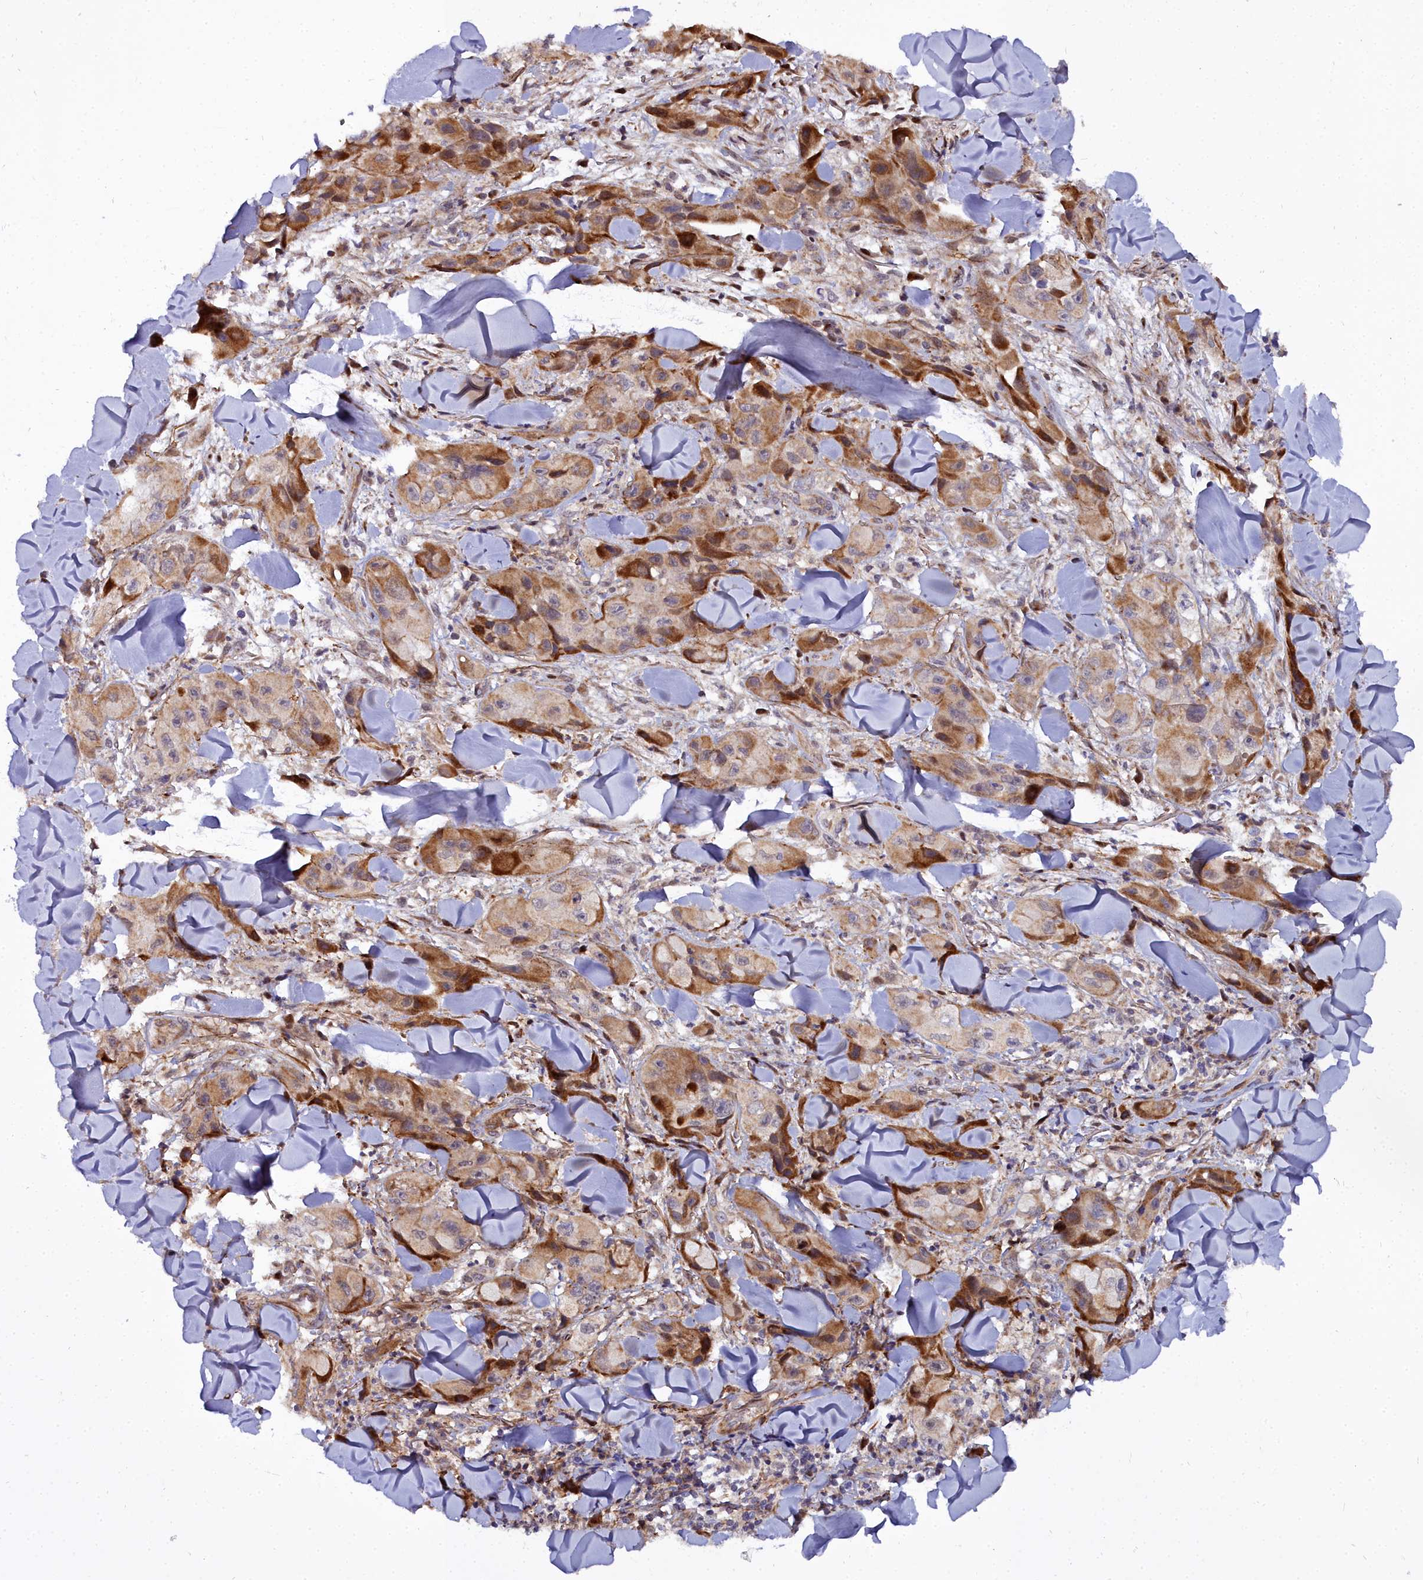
{"staining": {"intensity": "strong", "quantity": "25%-75%", "location": "cytoplasmic/membranous"}, "tissue": "skin cancer", "cell_type": "Tumor cells", "image_type": "cancer", "snomed": [{"axis": "morphology", "description": "Squamous cell carcinoma, NOS"}, {"axis": "topography", "description": "Skin"}, {"axis": "topography", "description": "Subcutis"}], "caption": "A high-resolution photomicrograph shows immunohistochemistry staining of squamous cell carcinoma (skin), which demonstrates strong cytoplasmic/membranous positivity in about 25%-75% of tumor cells.", "gene": "MRPS11", "patient": {"sex": "male", "age": 73}}